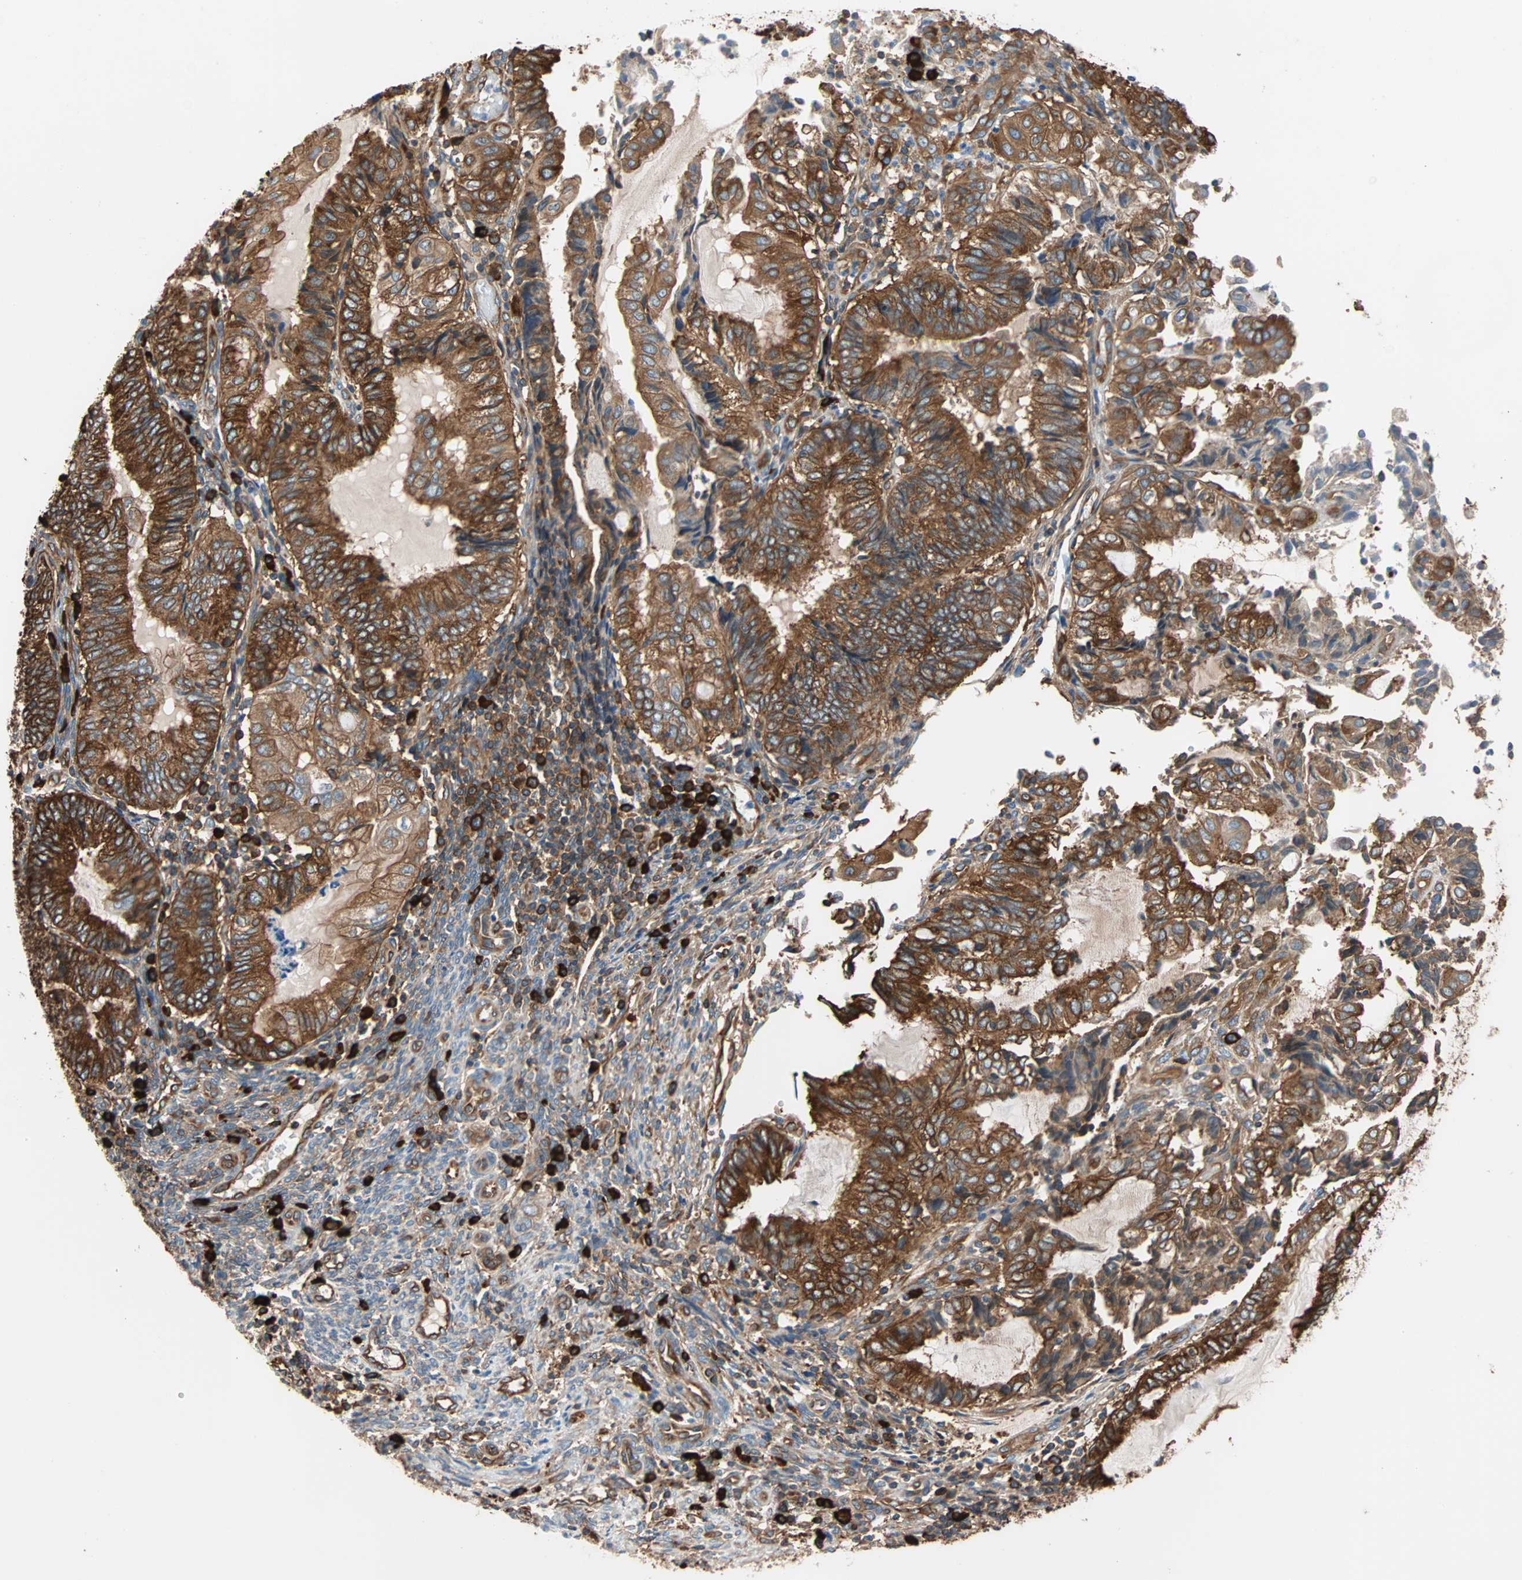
{"staining": {"intensity": "strong", "quantity": ">75%", "location": "cytoplasmic/membranous"}, "tissue": "endometrial cancer", "cell_type": "Tumor cells", "image_type": "cancer", "snomed": [{"axis": "morphology", "description": "Adenocarcinoma, NOS"}, {"axis": "topography", "description": "Uterus"}, {"axis": "topography", "description": "Endometrium"}], "caption": "Strong cytoplasmic/membranous expression for a protein is appreciated in about >75% of tumor cells of endometrial cancer (adenocarcinoma) using immunohistochemistry (IHC).", "gene": "EEF2", "patient": {"sex": "female", "age": 70}}